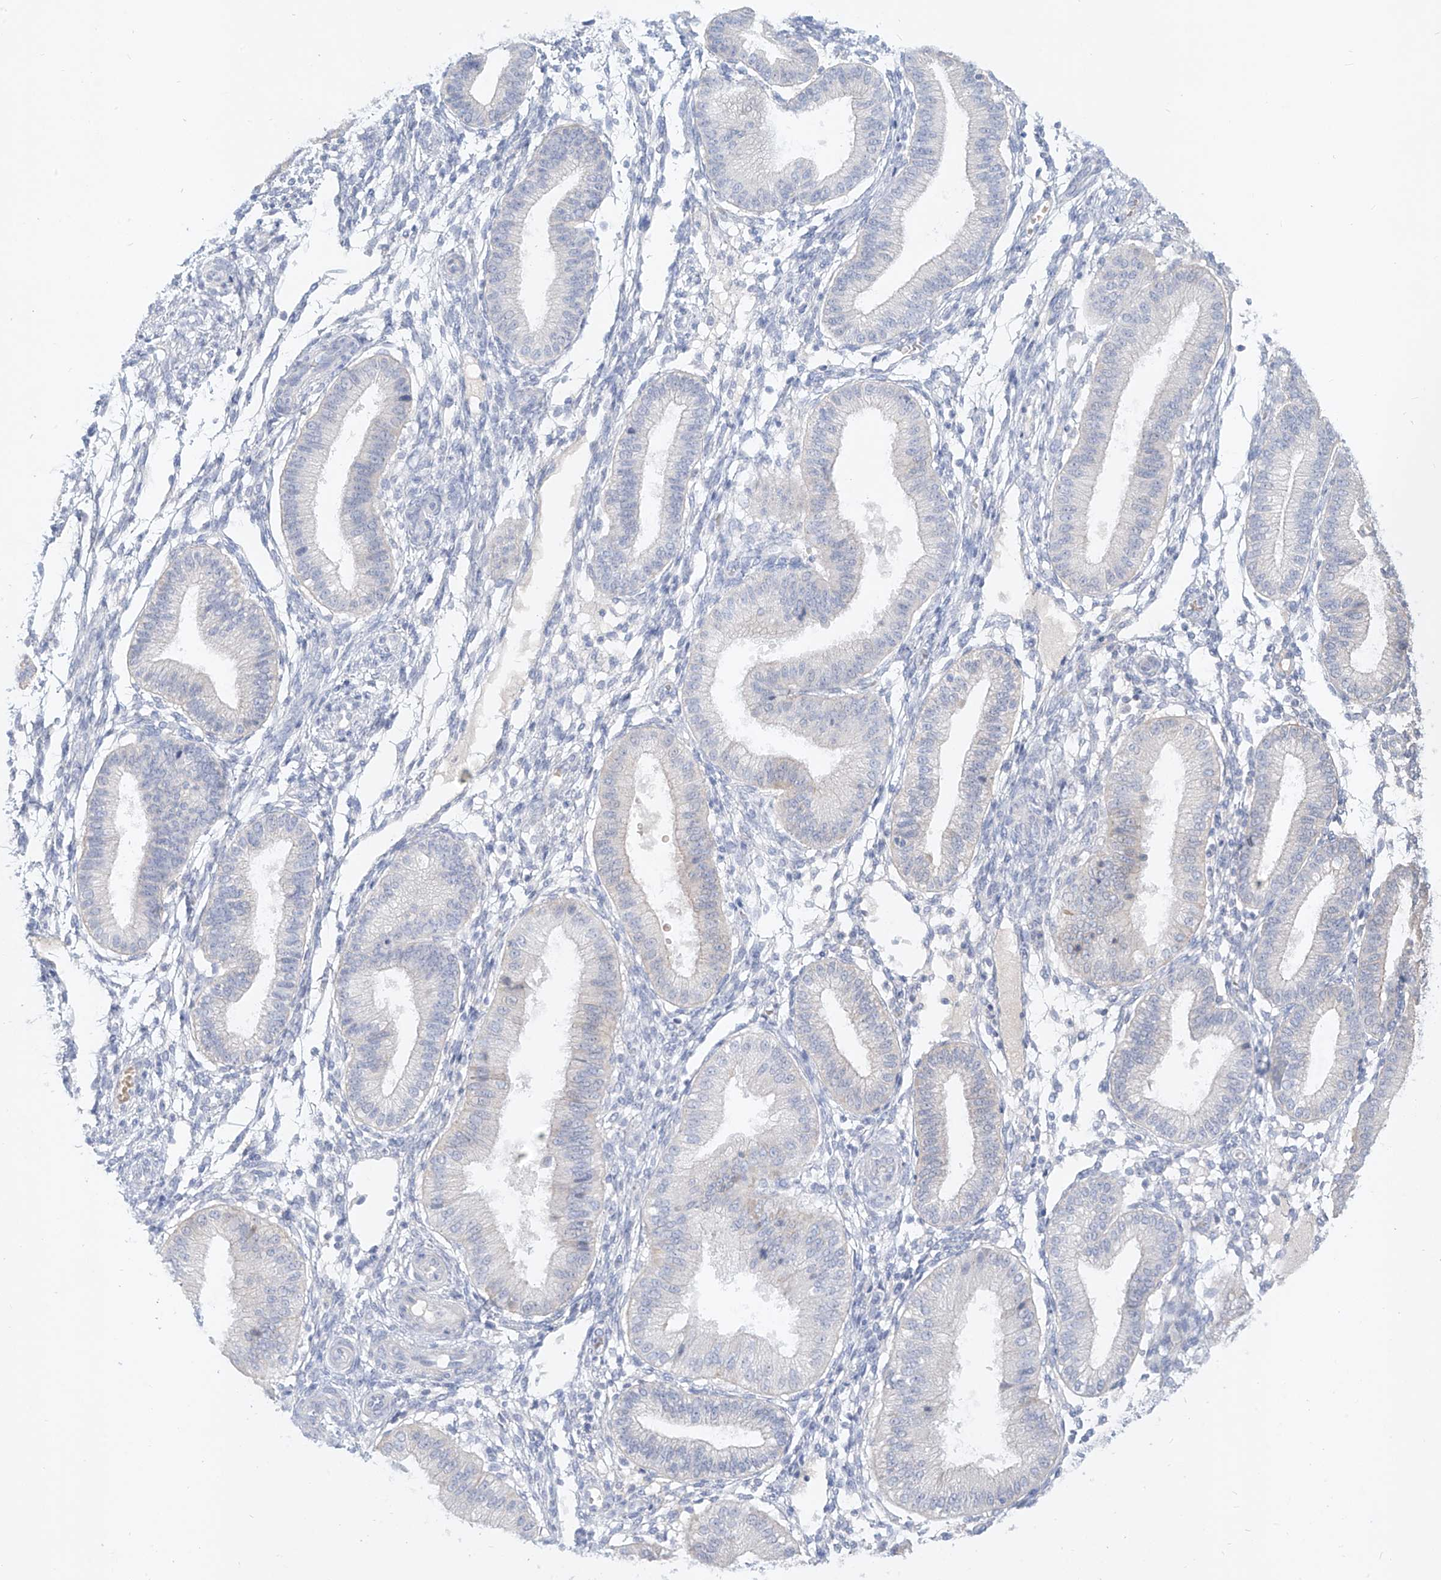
{"staining": {"intensity": "negative", "quantity": "none", "location": "none"}, "tissue": "endometrium", "cell_type": "Cells in endometrial stroma", "image_type": "normal", "snomed": [{"axis": "morphology", "description": "Normal tissue, NOS"}, {"axis": "topography", "description": "Endometrium"}], "caption": "Immunohistochemical staining of unremarkable human endometrium exhibits no significant staining in cells in endometrial stroma.", "gene": "KPNA7", "patient": {"sex": "female", "age": 39}}